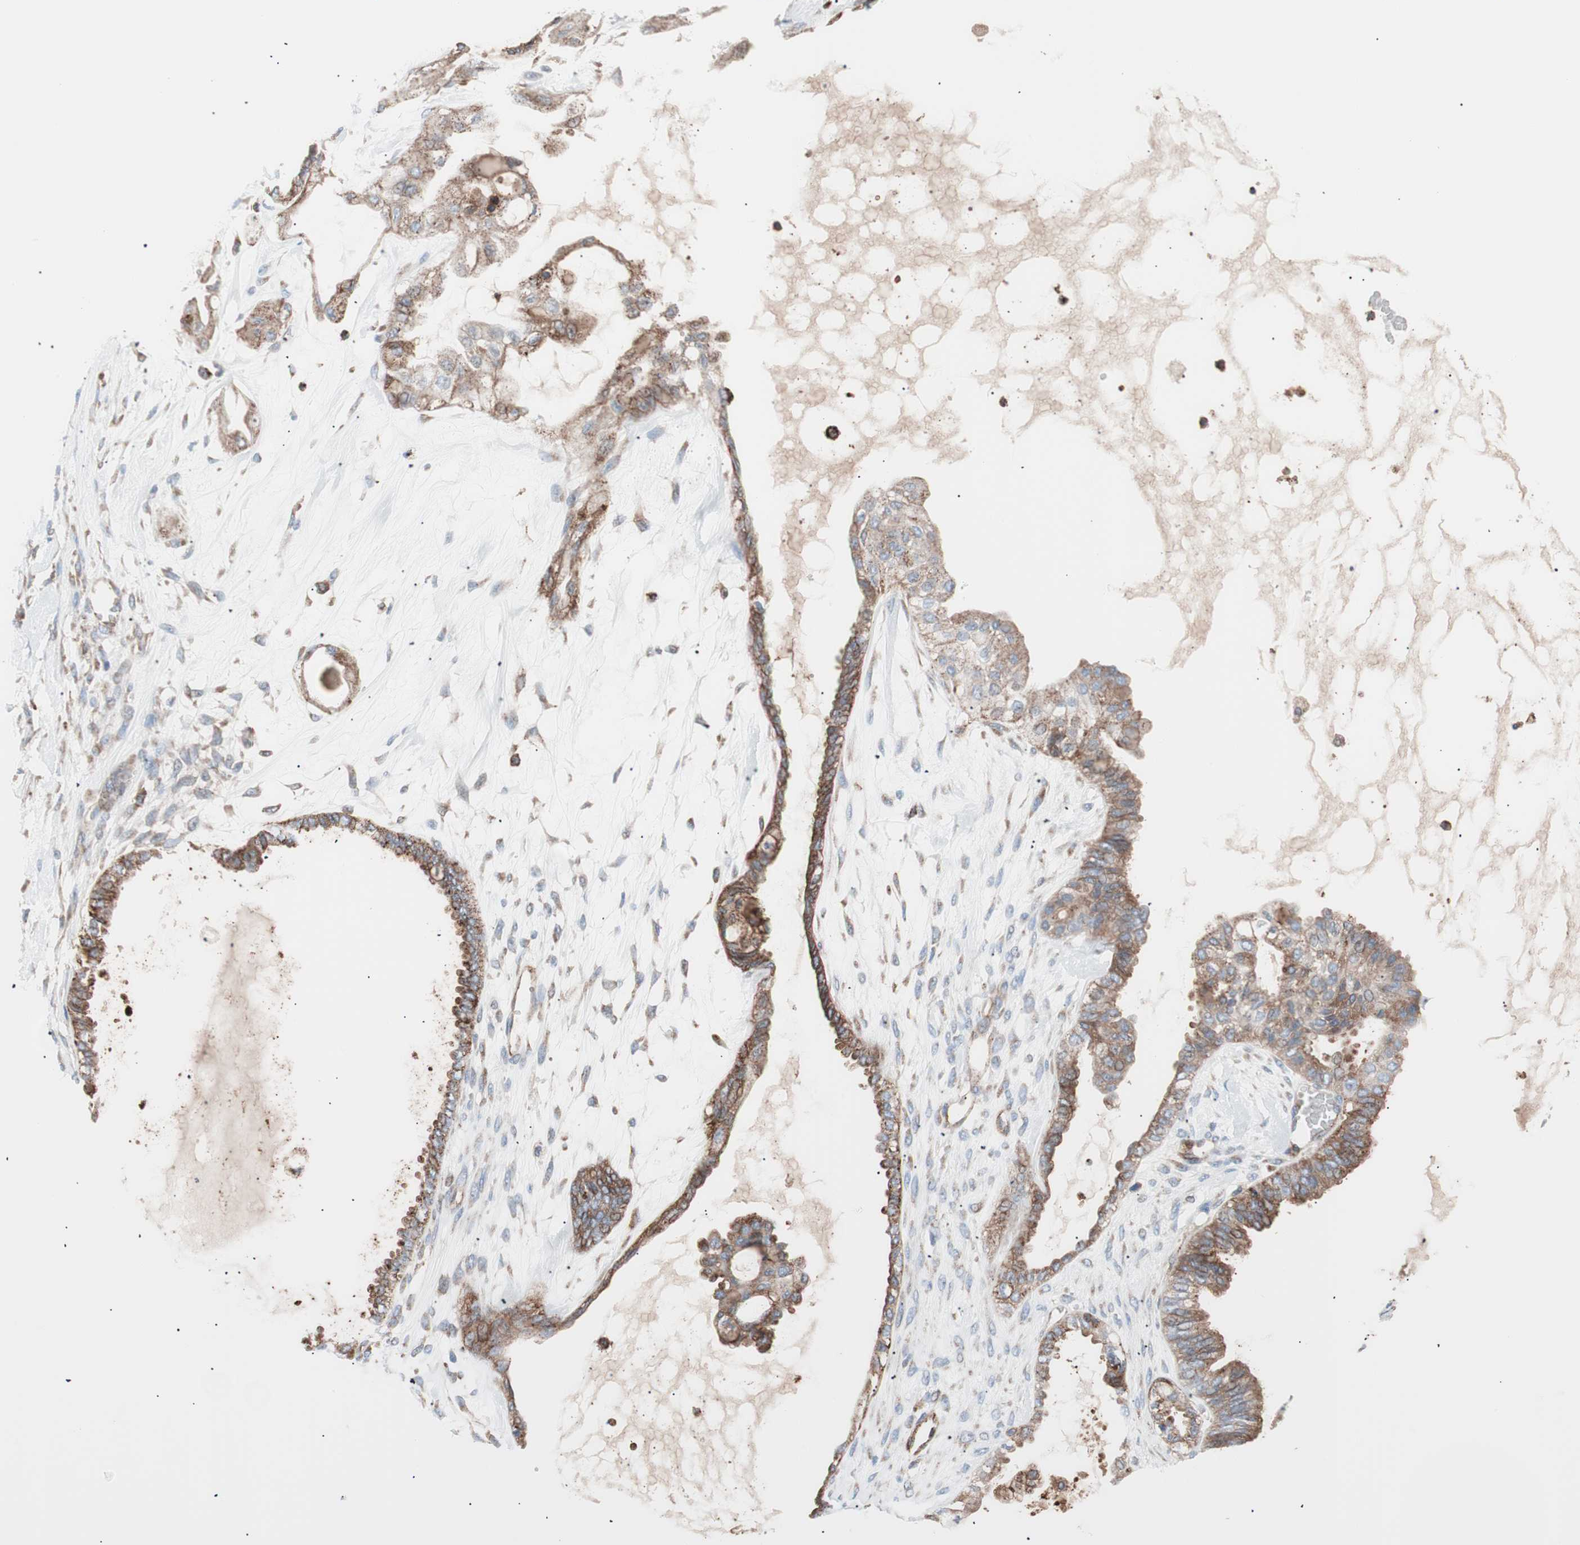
{"staining": {"intensity": "moderate", "quantity": ">75%", "location": "cytoplasmic/membranous"}, "tissue": "ovarian cancer", "cell_type": "Tumor cells", "image_type": "cancer", "snomed": [{"axis": "morphology", "description": "Carcinoma, NOS"}, {"axis": "morphology", "description": "Carcinoma, endometroid"}, {"axis": "topography", "description": "Ovary"}], "caption": "IHC image of human ovarian endometroid carcinoma stained for a protein (brown), which displays medium levels of moderate cytoplasmic/membranous positivity in about >75% of tumor cells.", "gene": "FLOT2", "patient": {"sex": "female", "age": 50}}